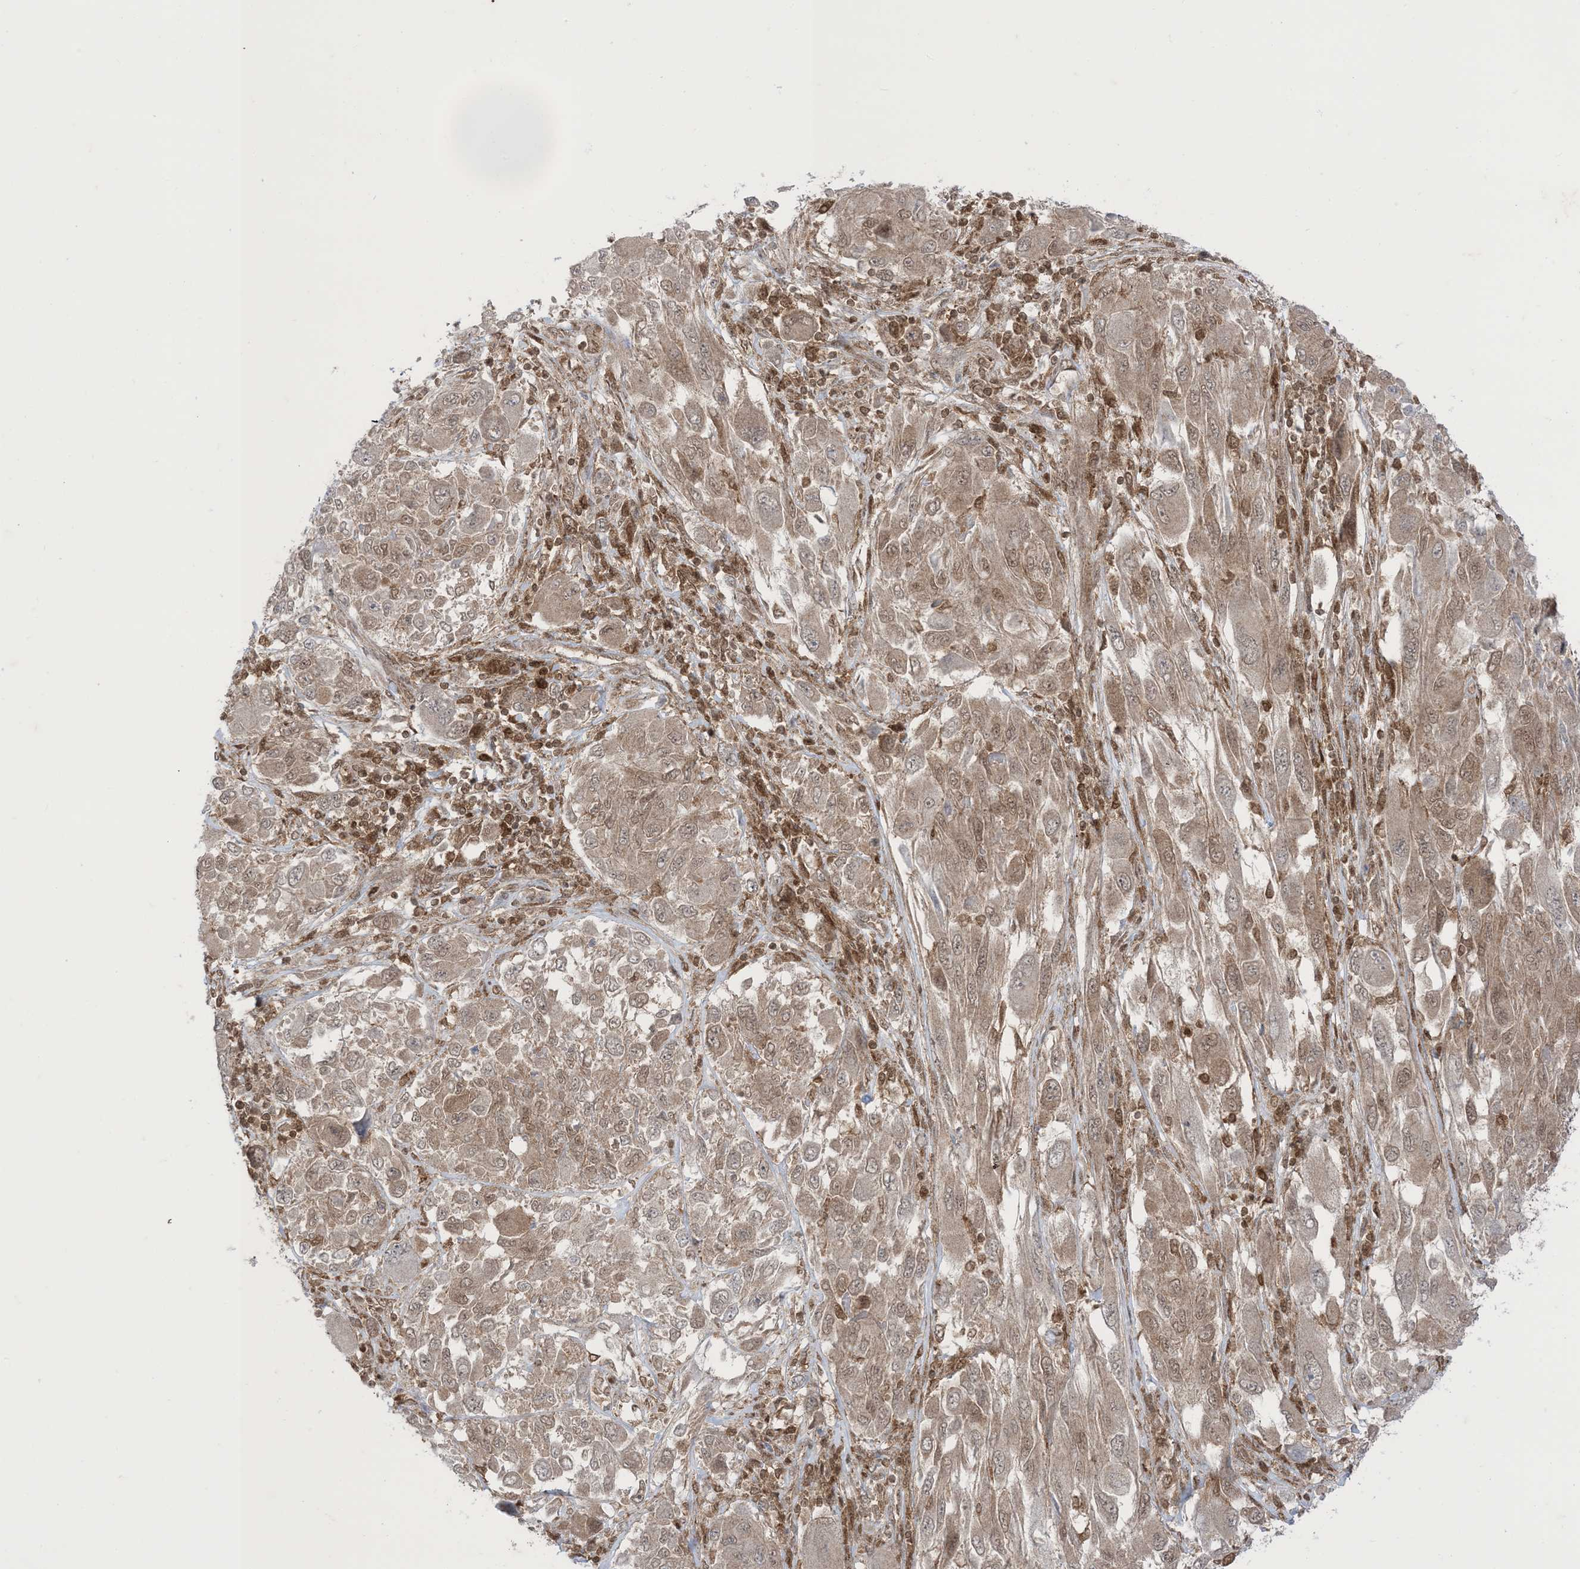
{"staining": {"intensity": "weak", "quantity": ">75%", "location": "cytoplasmic/membranous,nuclear"}, "tissue": "melanoma", "cell_type": "Tumor cells", "image_type": "cancer", "snomed": [{"axis": "morphology", "description": "Malignant melanoma, NOS"}, {"axis": "topography", "description": "Skin"}], "caption": "Immunohistochemistry (IHC) (DAB (3,3'-diaminobenzidine)) staining of melanoma demonstrates weak cytoplasmic/membranous and nuclear protein positivity in about >75% of tumor cells.", "gene": "PTPA", "patient": {"sex": "female", "age": 91}}